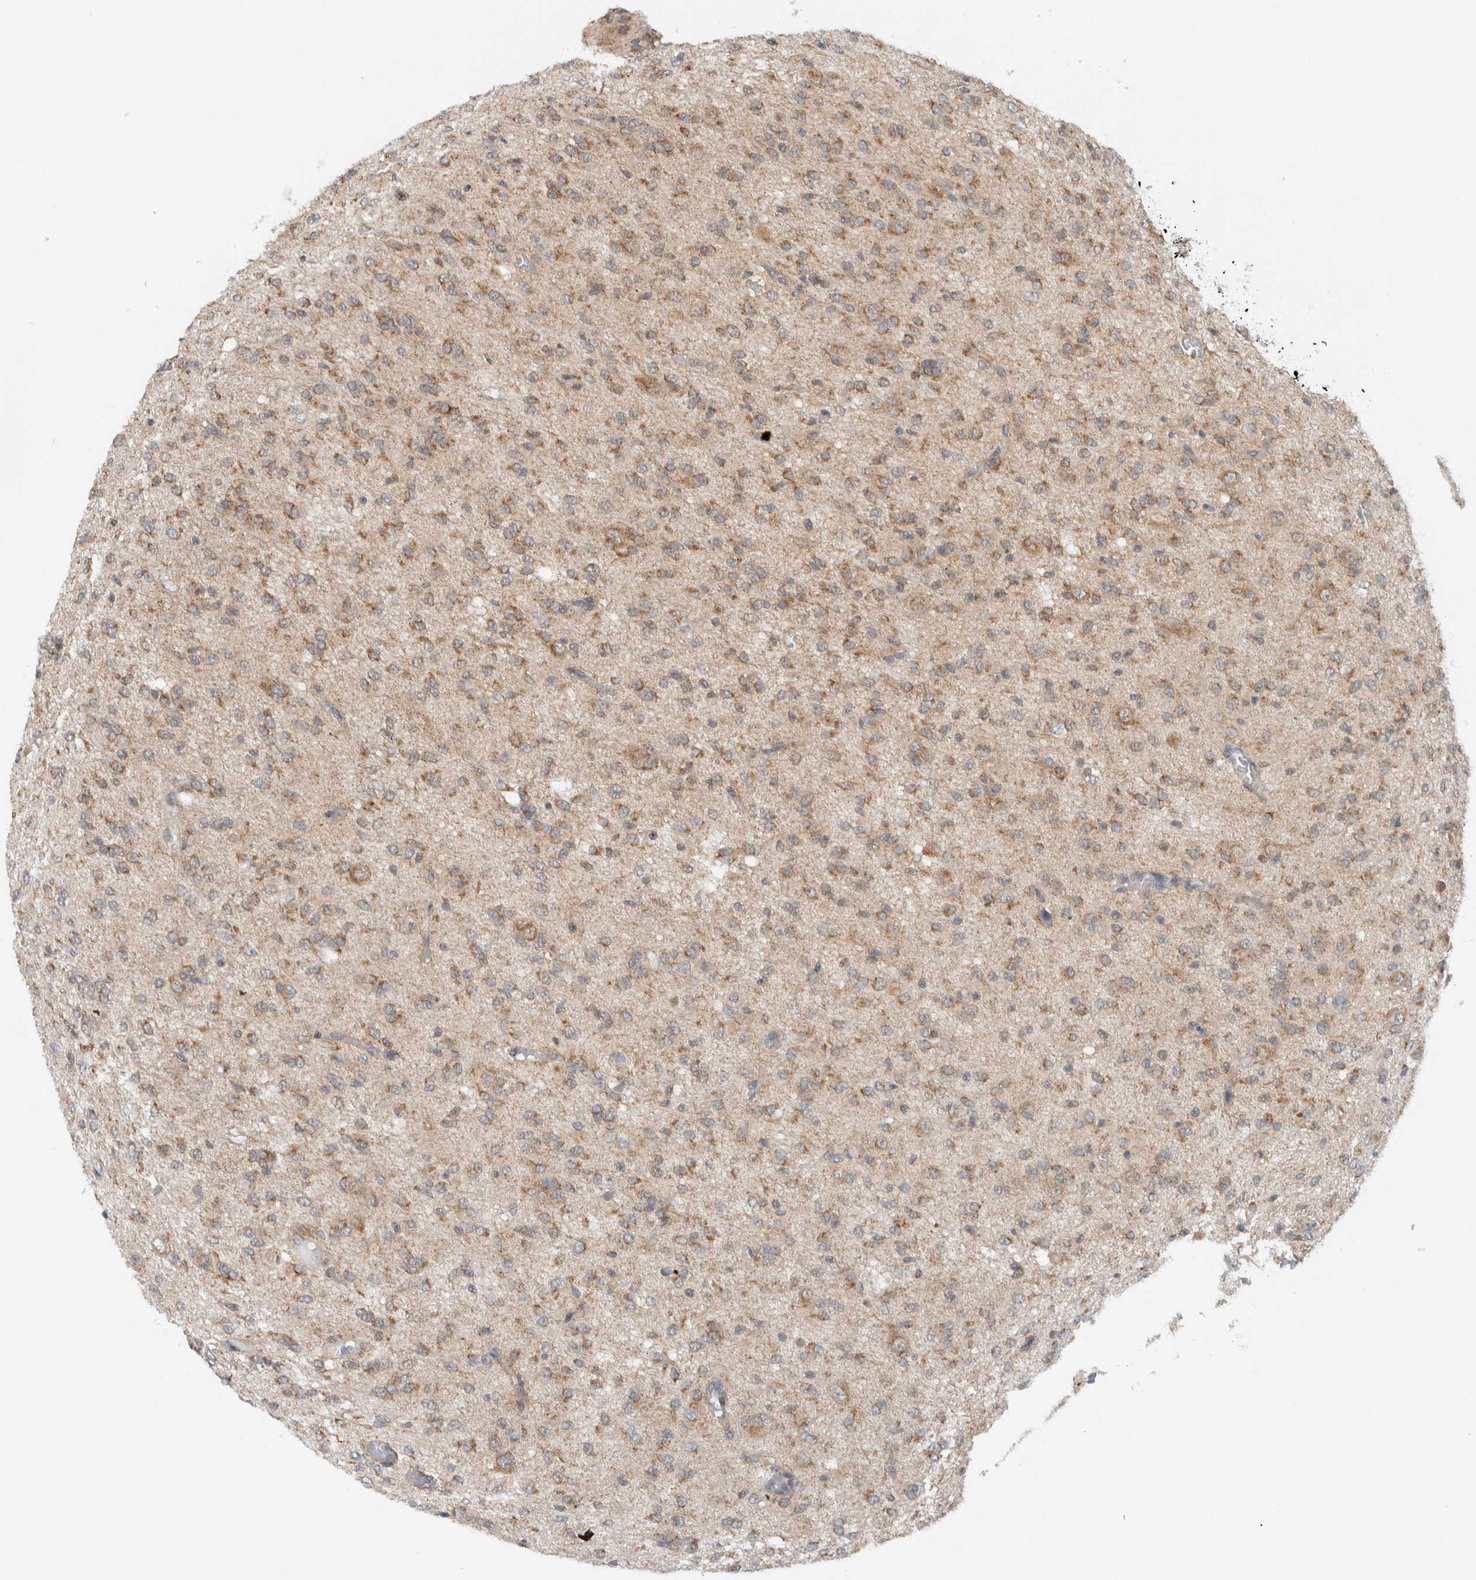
{"staining": {"intensity": "moderate", "quantity": ">75%", "location": "cytoplasmic/membranous"}, "tissue": "glioma", "cell_type": "Tumor cells", "image_type": "cancer", "snomed": [{"axis": "morphology", "description": "Glioma, malignant, High grade"}, {"axis": "topography", "description": "Brain"}], "caption": "Tumor cells exhibit moderate cytoplasmic/membranous expression in approximately >75% of cells in malignant glioma (high-grade).", "gene": "RERE", "patient": {"sex": "female", "age": 59}}